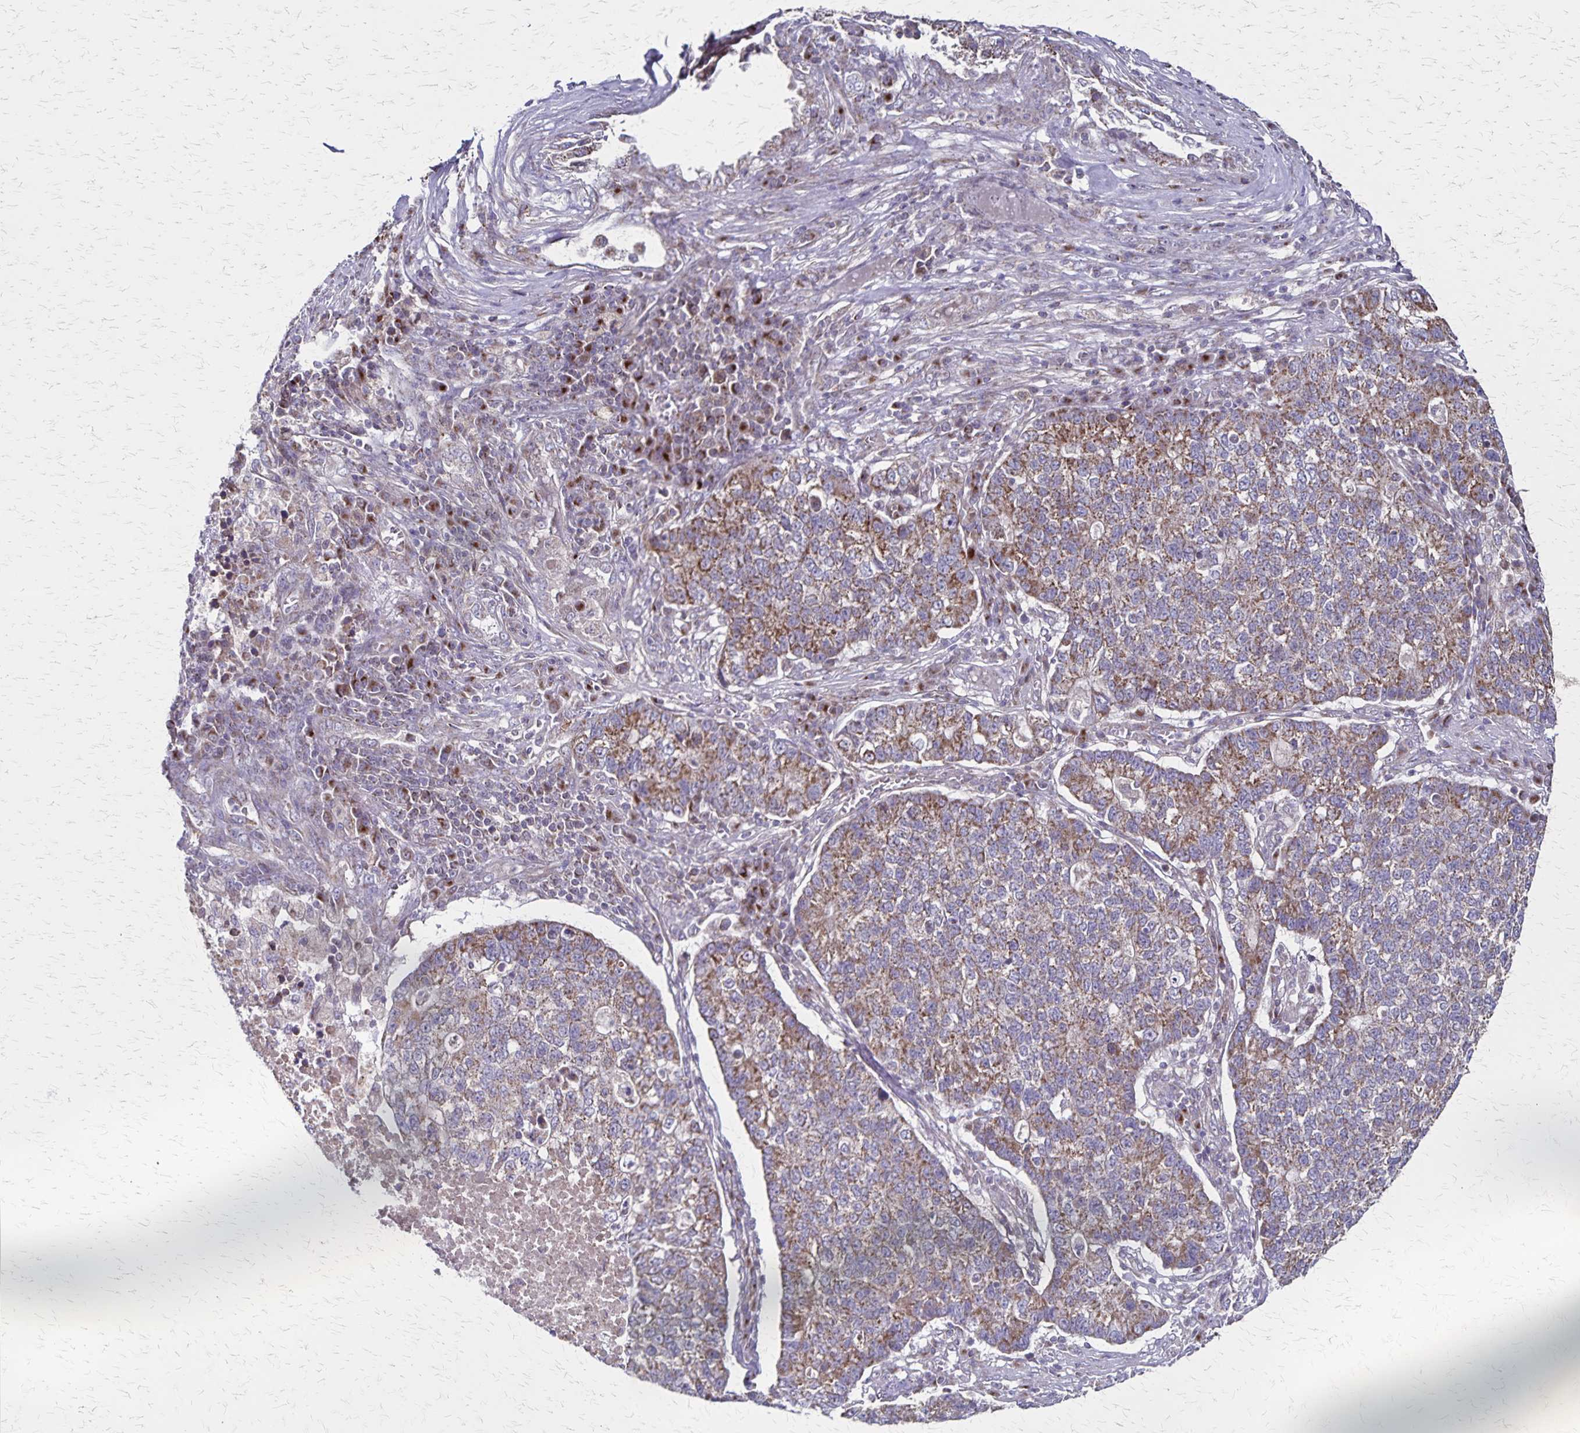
{"staining": {"intensity": "weak", "quantity": "25%-75%", "location": "cytoplasmic/membranous"}, "tissue": "lung cancer", "cell_type": "Tumor cells", "image_type": "cancer", "snomed": [{"axis": "morphology", "description": "Adenocarcinoma, NOS"}, {"axis": "topography", "description": "Lung"}], "caption": "Adenocarcinoma (lung) stained with DAB IHC demonstrates low levels of weak cytoplasmic/membranous staining in approximately 25%-75% of tumor cells.", "gene": "NFS1", "patient": {"sex": "male", "age": 57}}